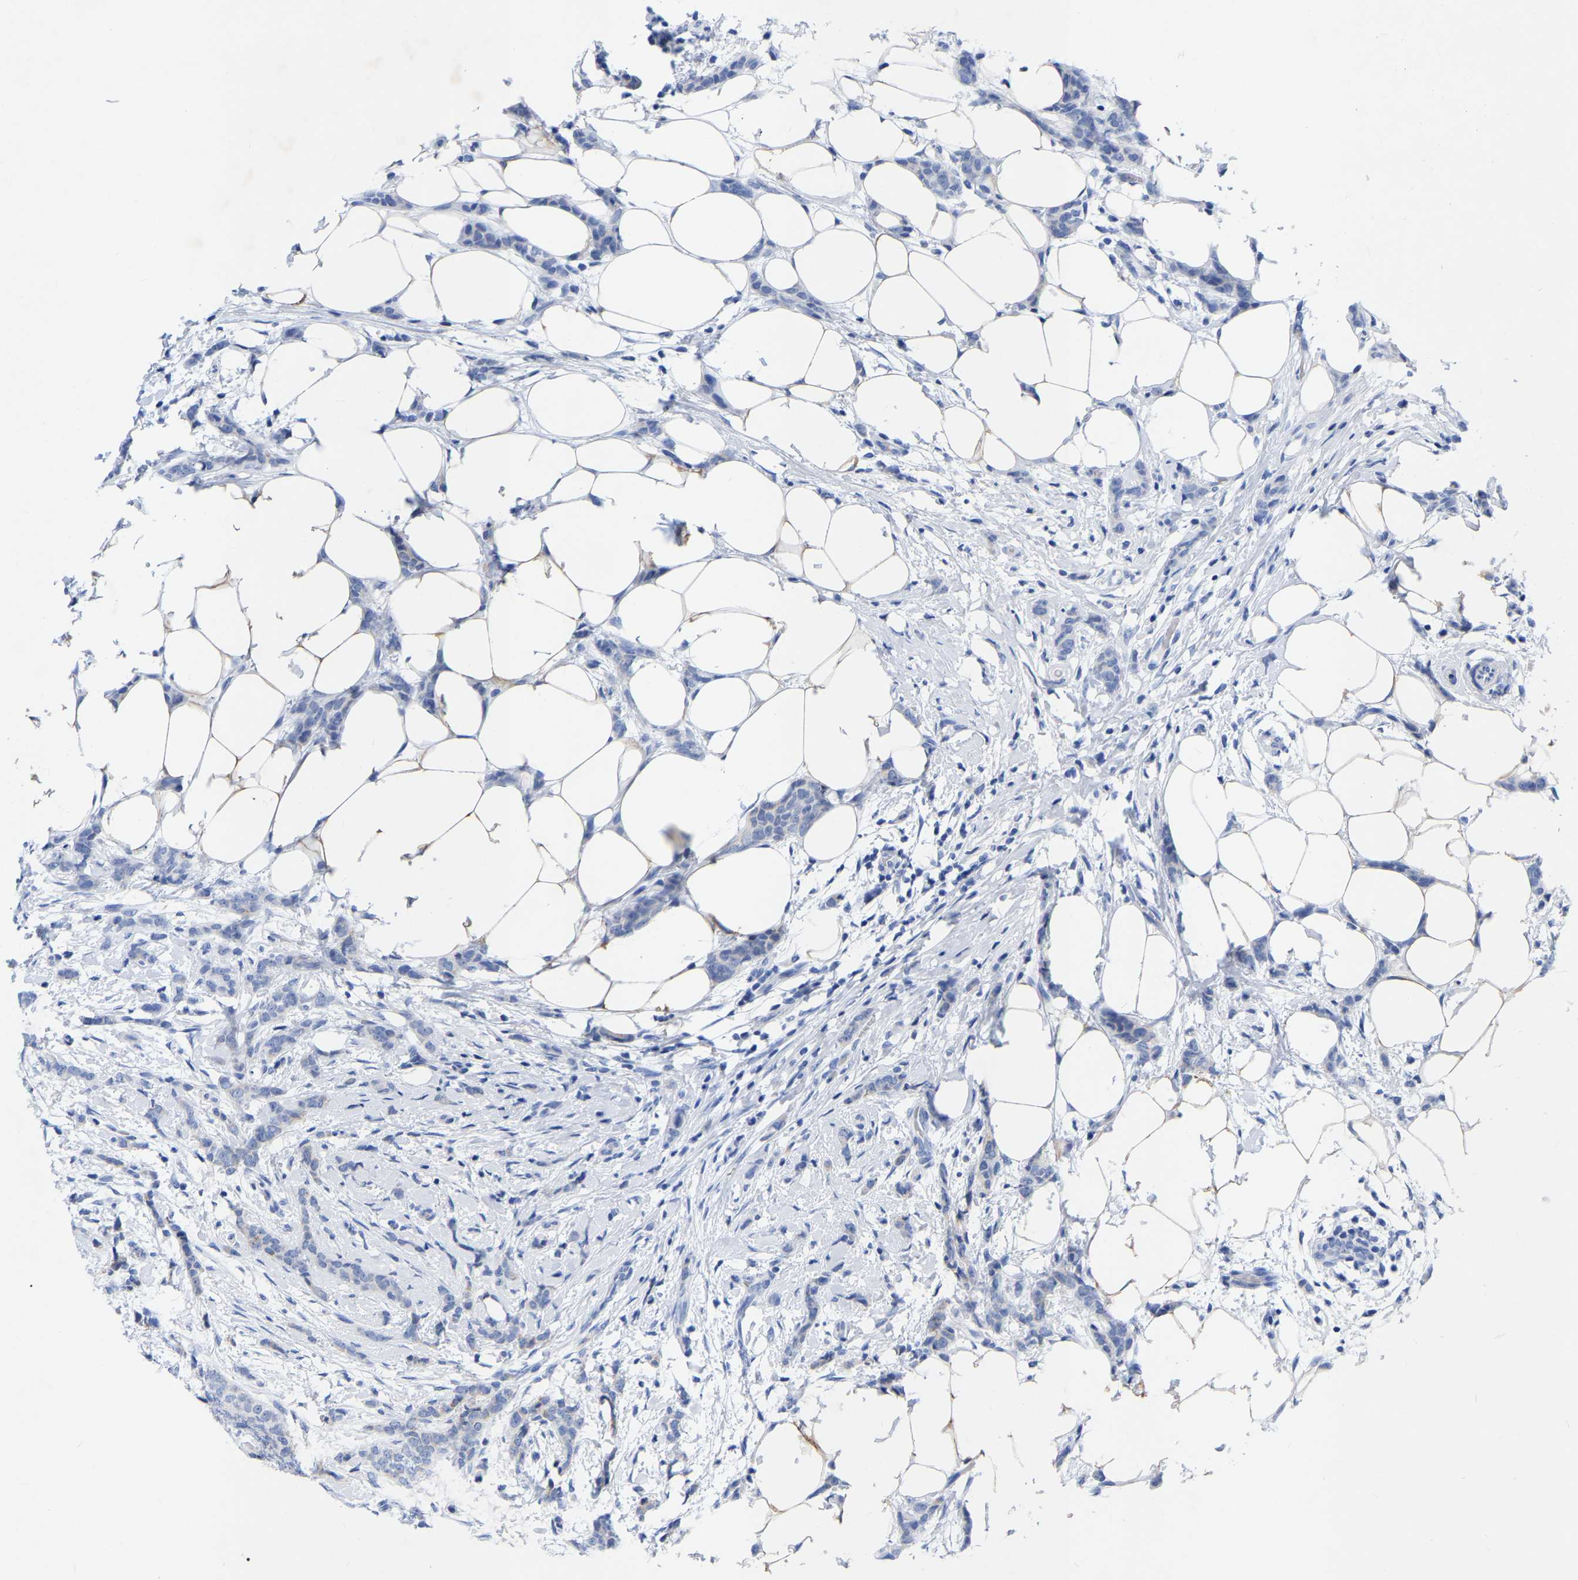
{"staining": {"intensity": "negative", "quantity": "none", "location": "none"}, "tissue": "breast cancer", "cell_type": "Tumor cells", "image_type": "cancer", "snomed": [{"axis": "morphology", "description": "Lobular carcinoma"}, {"axis": "topography", "description": "Skin"}, {"axis": "topography", "description": "Breast"}], "caption": "This is an immunohistochemistry (IHC) photomicrograph of human breast cancer (lobular carcinoma). There is no expression in tumor cells.", "gene": "ZNF629", "patient": {"sex": "female", "age": 46}}